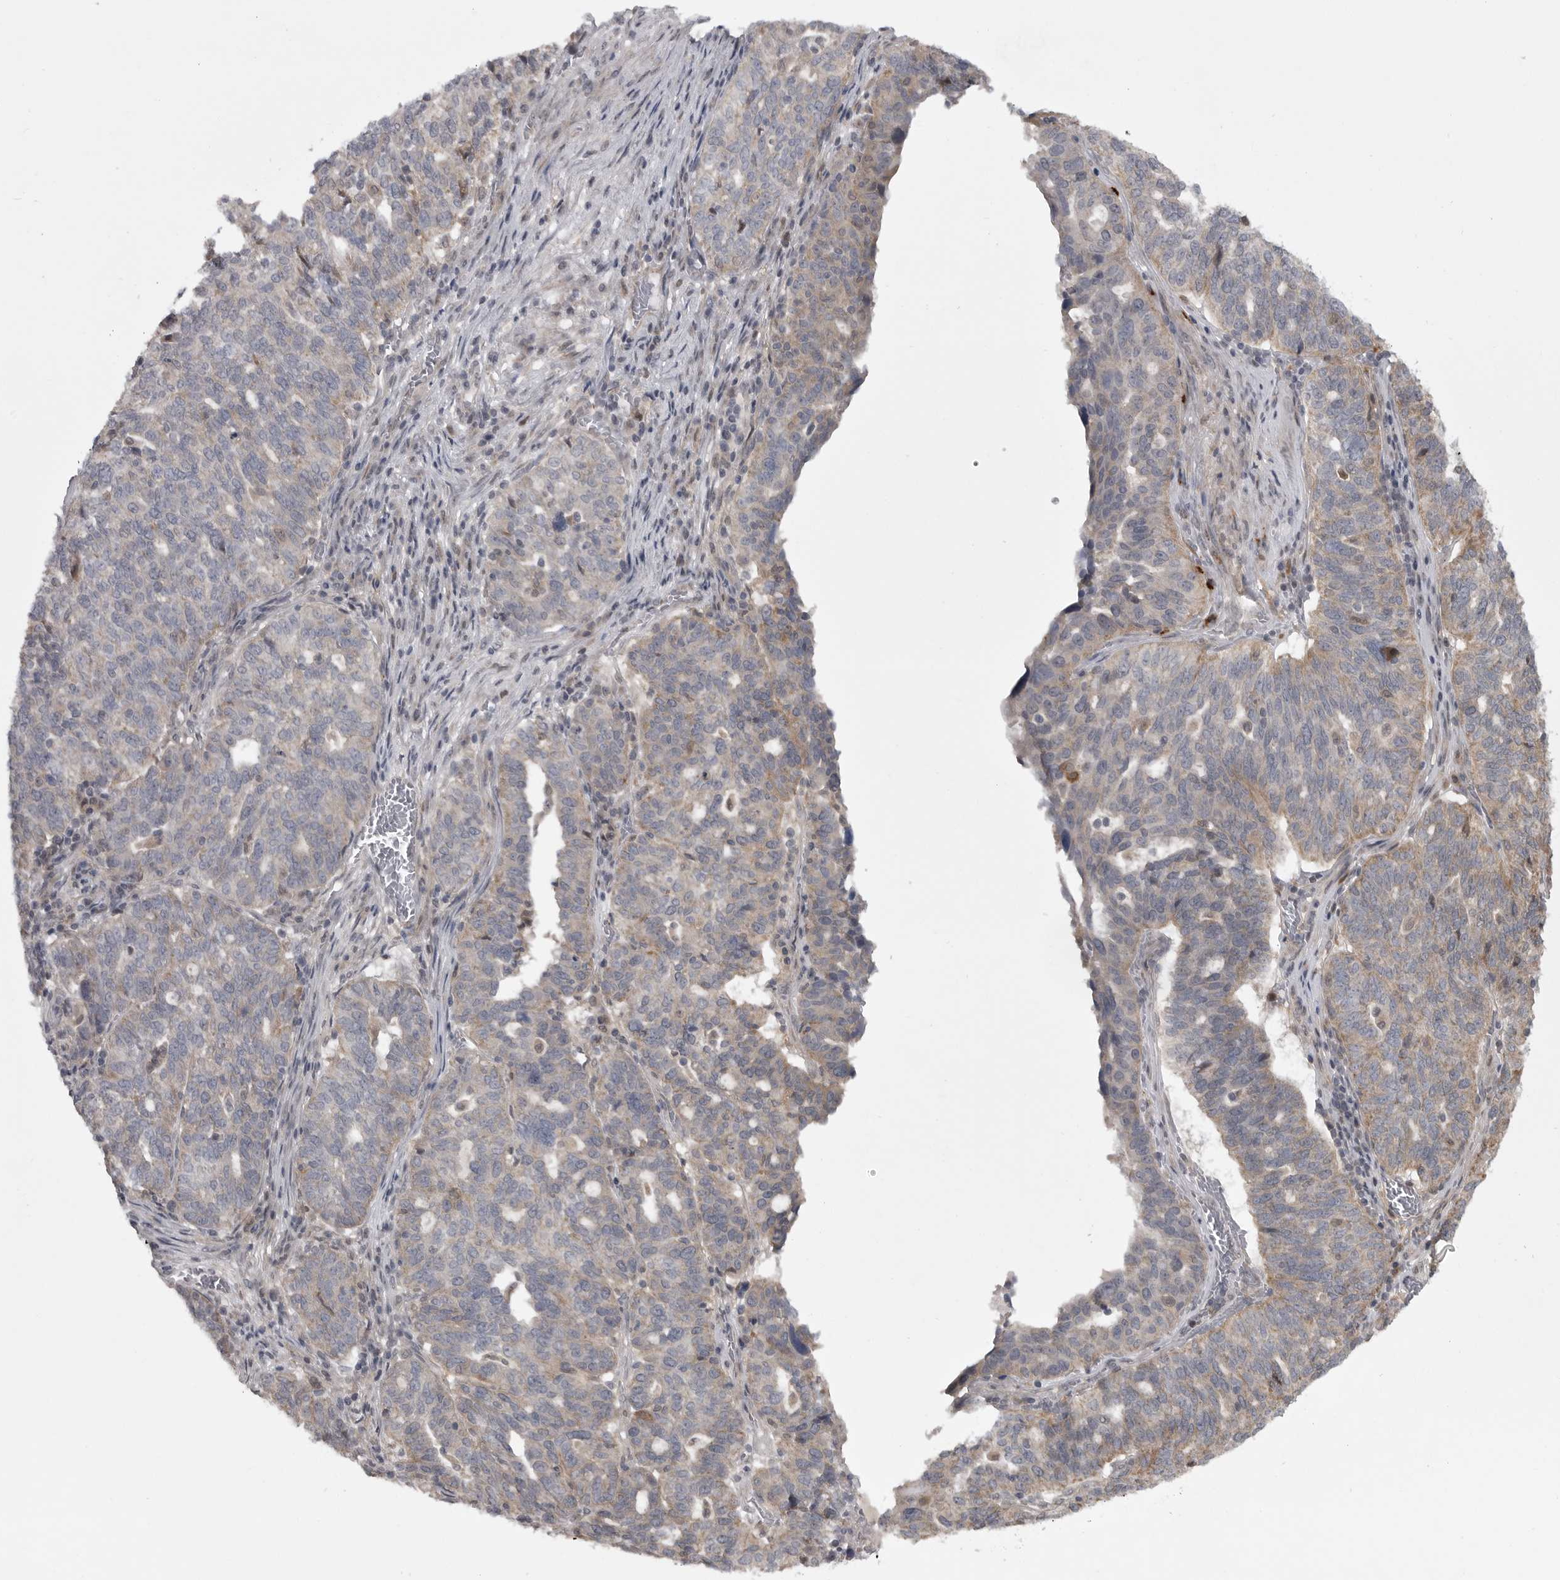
{"staining": {"intensity": "moderate", "quantity": "<25%", "location": "cytoplasmic/membranous"}, "tissue": "ovarian cancer", "cell_type": "Tumor cells", "image_type": "cancer", "snomed": [{"axis": "morphology", "description": "Cystadenocarcinoma, serous, NOS"}, {"axis": "topography", "description": "Ovary"}], "caption": "Protein expression analysis of human ovarian serous cystadenocarcinoma reveals moderate cytoplasmic/membranous expression in approximately <25% of tumor cells.", "gene": "PPP1R9A", "patient": {"sex": "female", "age": 59}}